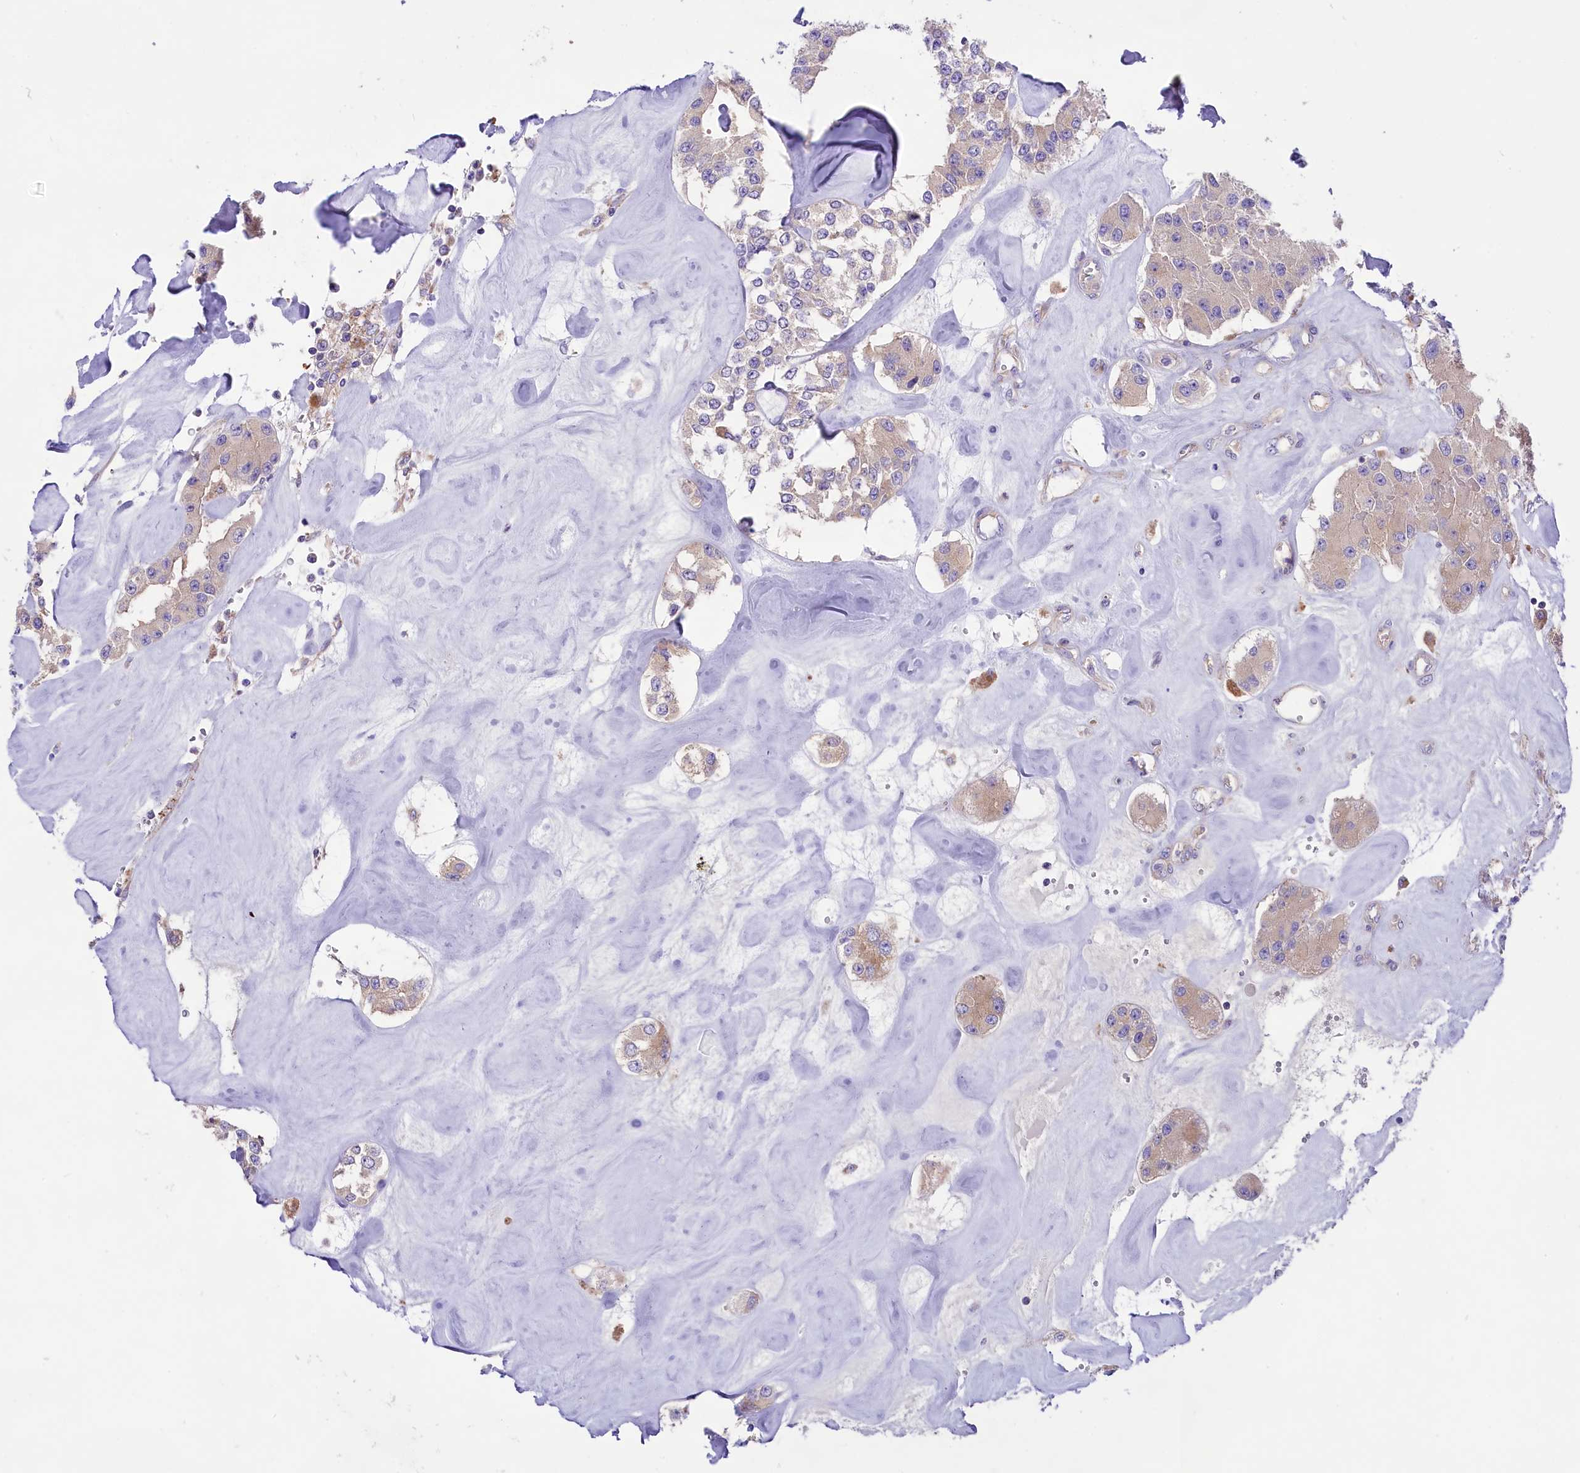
{"staining": {"intensity": "negative", "quantity": "none", "location": "none"}, "tissue": "carcinoid", "cell_type": "Tumor cells", "image_type": "cancer", "snomed": [{"axis": "morphology", "description": "Carcinoid, malignant, NOS"}, {"axis": "topography", "description": "Pancreas"}], "caption": "The photomicrograph demonstrates no significant positivity in tumor cells of carcinoid.", "gene": "PEMT", "patient": {"sex": "male", "age": 41}}